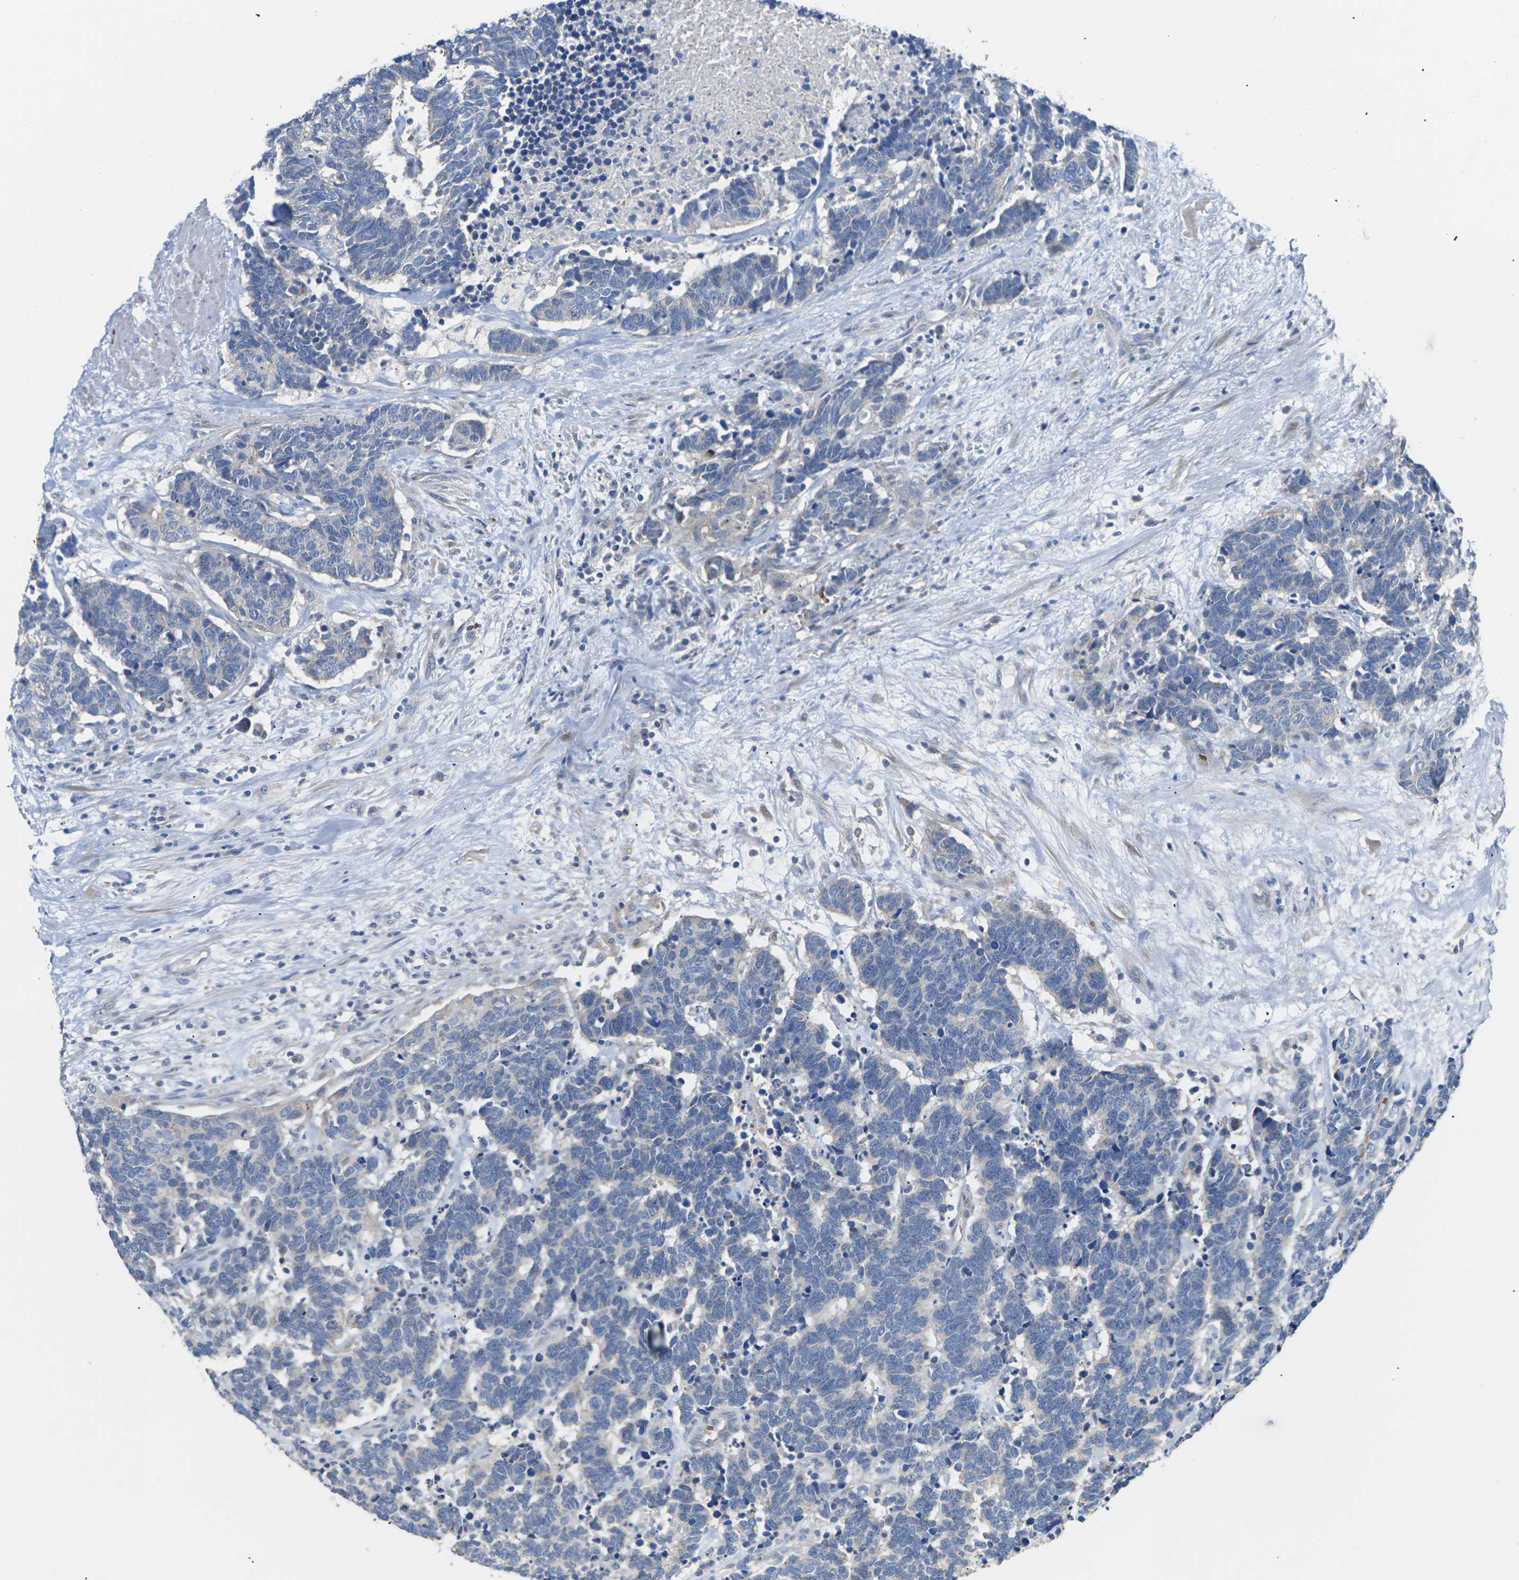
{"staining": {"intensity": "negative", "quantity": "none", "location": "none"}, "tissue": "carcinoid", "cell_type": "Tumor cells", "image_type": "cancer", "snomed": [{"axis": "morphology", "description": "Carcinoma, NOS"}, {"axis": "morphology", "description": "Carcinoid, malignant, NOS"}, {"axis": "topography", "description": "Urinary bladder"}], "caption": "Human carcinoid stained for a protein using immunohistochemistry (IHC) shows no expression in tumor cells.", "gene": "TMCO4", "patient": {"sex": "male", "age": 57}}